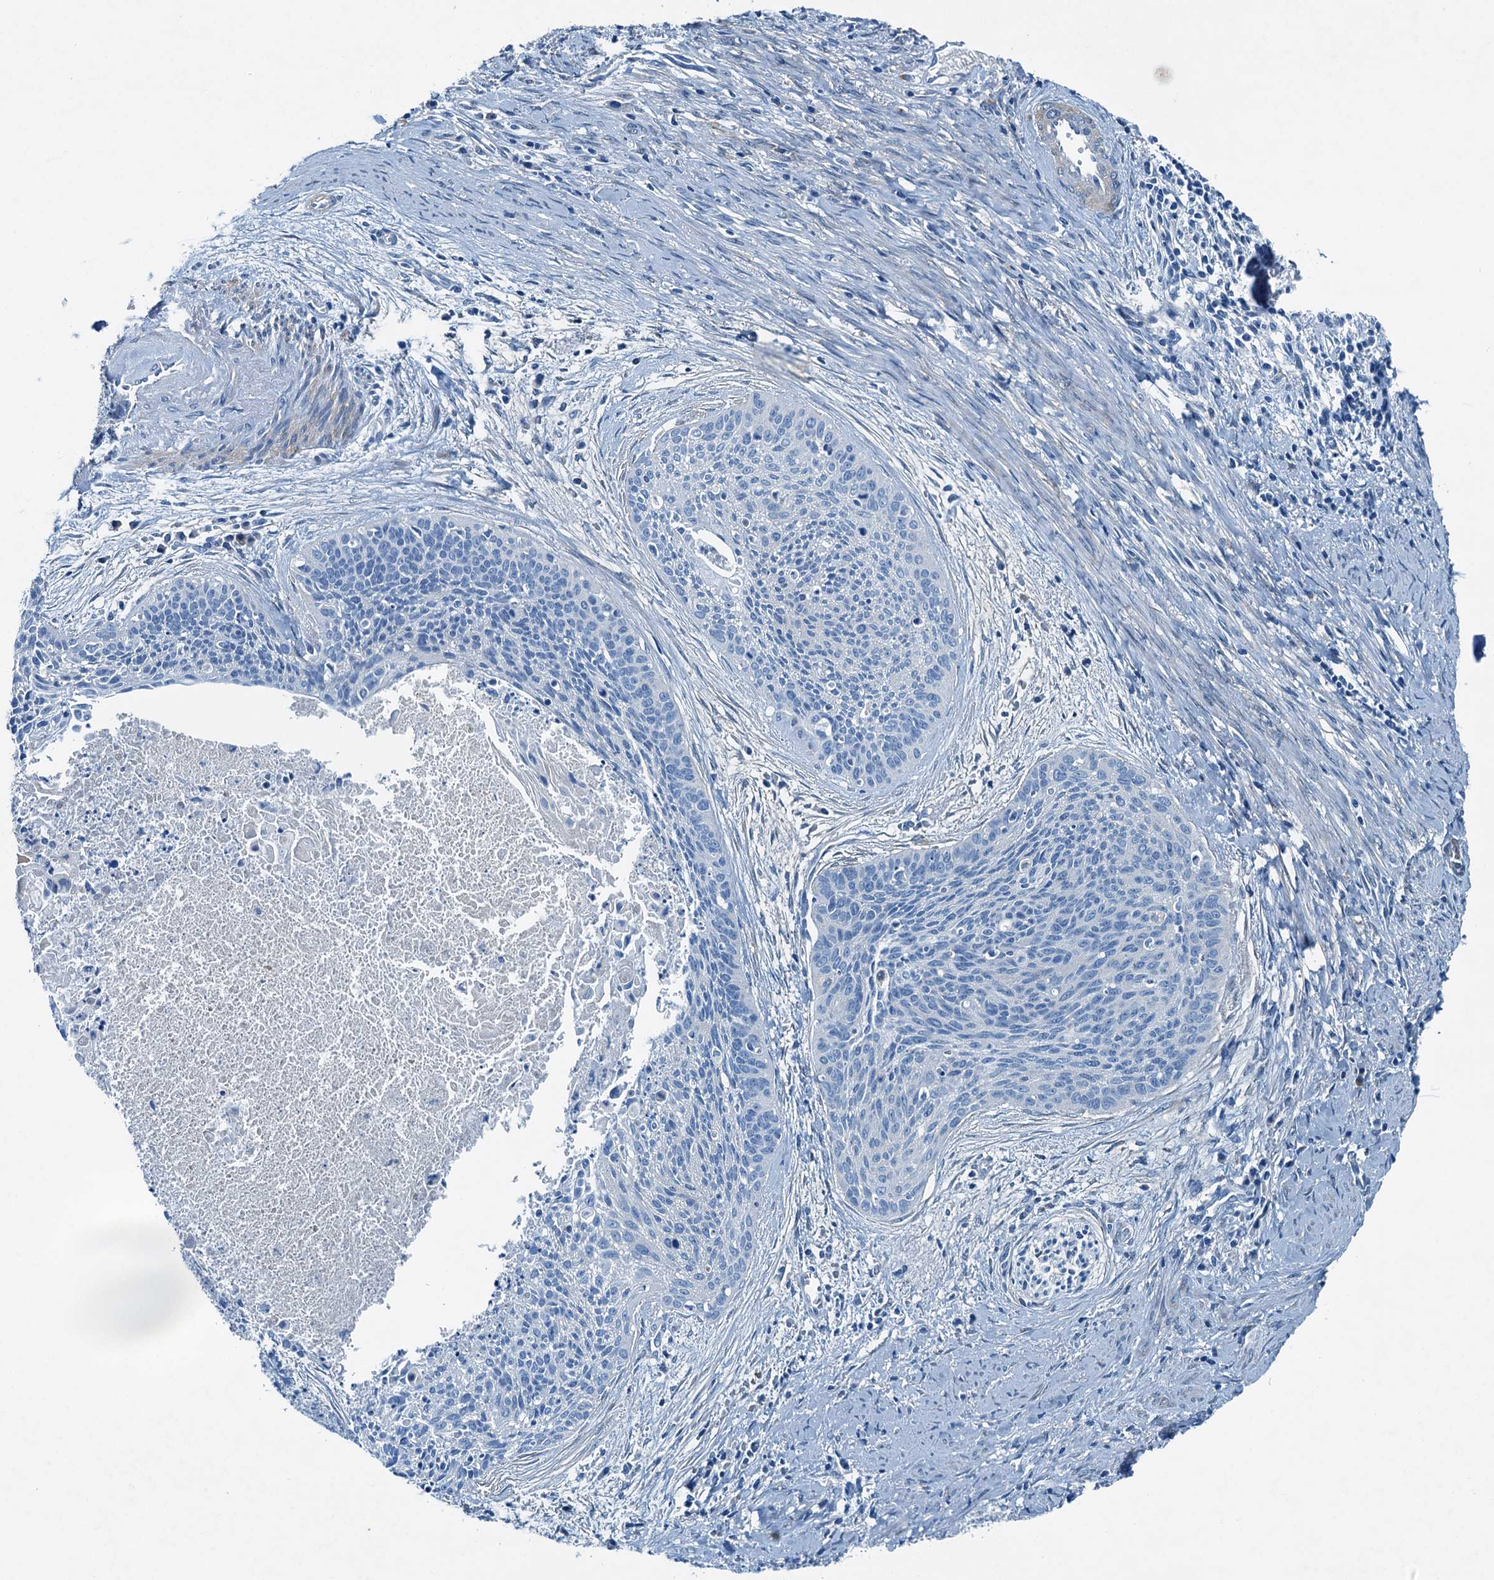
{"staining": {"intensity": "negative", "quantity": "none", "location": "none"}, "tissue": "cervical cancer", "cell_type": "Tumor cells", "image_type": "cancer", "snomed": [{"axis": "morphology", "description": "Squamous cell carcinoma, NOS"}, {"axis": "topography", "description": "Cervix"}], "caption": "Cervical cancer was stained to show a protein in brown. There is no significant positivity in tumor cells.", "gene": "RAB3IL1", "patient": {"sex": "female", "age": 55}}